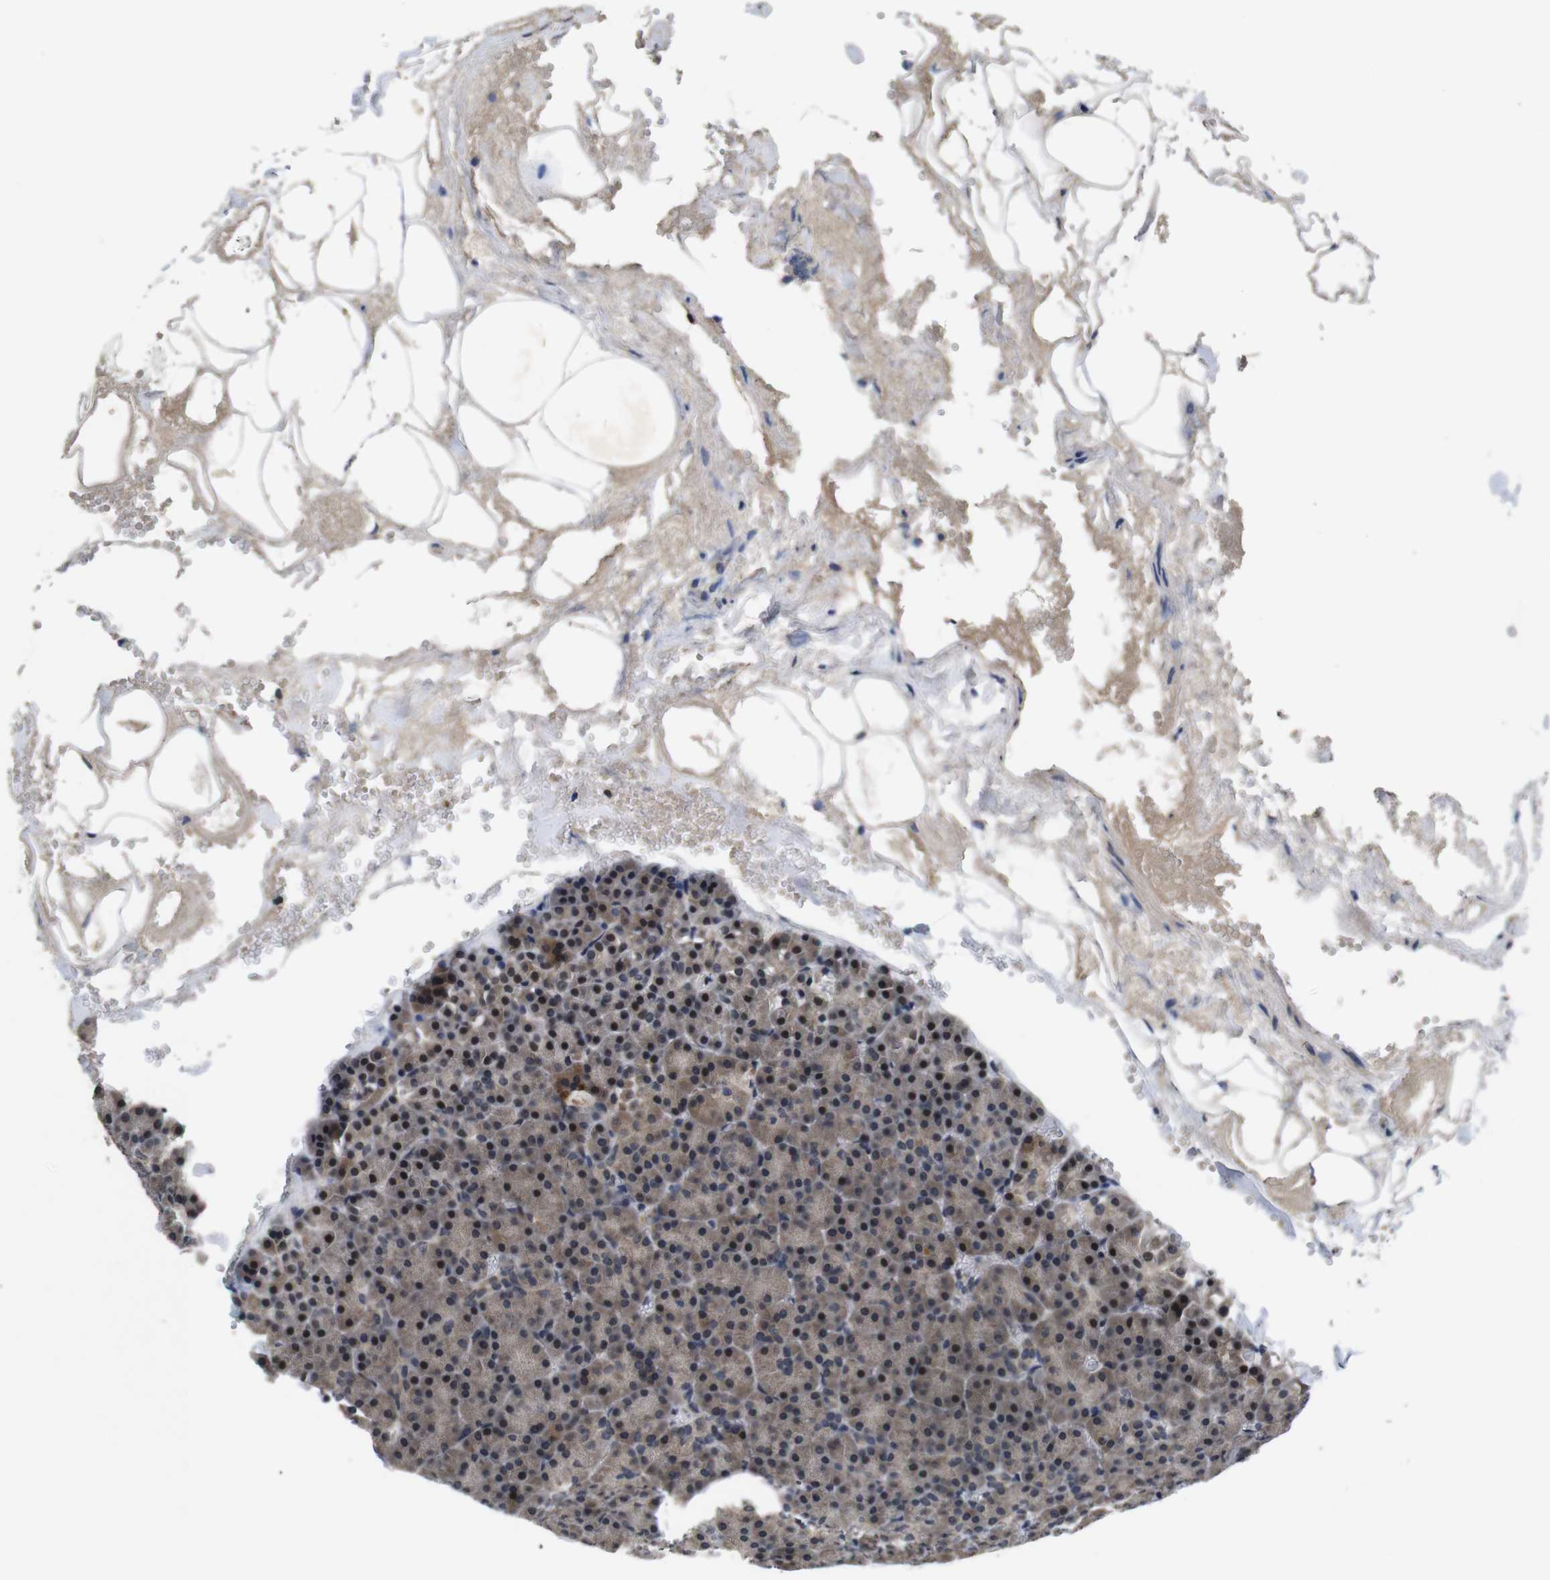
{"staining": {"intensity": "weak", "quantity": ">75%", "location": "cytoplasmic/membranous,nuclear"}, "tissue": "pancreas", "cell_type": "Exocrine glandular cells", "image_type": "normal", "snomed": [{"axis": "morphology", "description": "Normal tissue, NOS"}, {"axis": "topography", "description": "Pancreas"}], "caption": "Immunohistochemical staining of normal human pancreas exhibits >75% levels of weak cytoplasmic/membranous,nuclear protein expression in about >75% of exocrine glandular cells. Using DAB (3,3'-diaminobenzidine) (brown) and hematoxylin (blue) stains, captured at high magnification using brightfield microscopy.", "gene": "ZBTB46", "patient": {"sex": "female", "age": 35}}